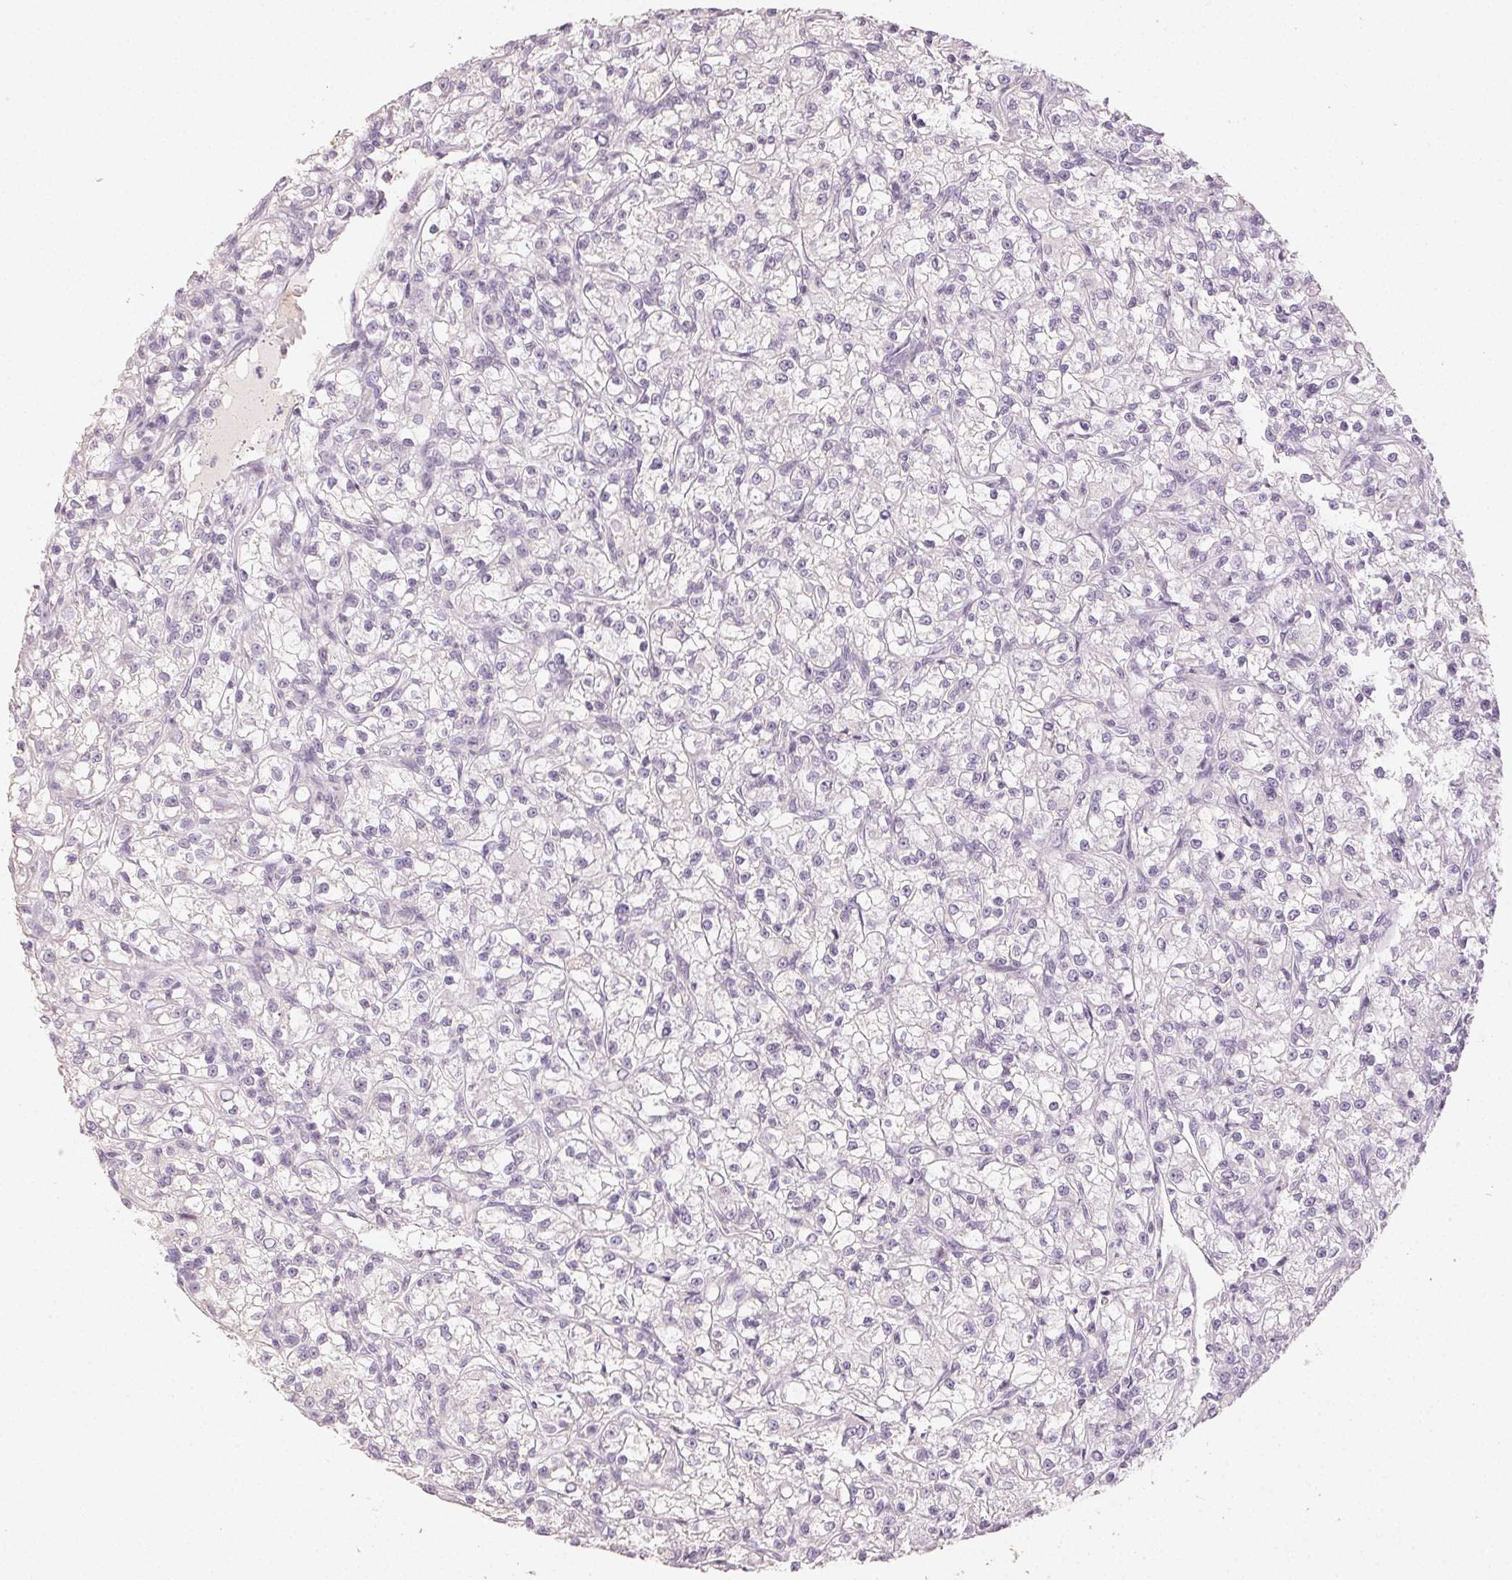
{"staining": {"intensity": "negative", "quantity": "none", "location": "none"}, "tissue": "renal cancer", "cell_type": "Tumor cells", "image_type": "cancer", "snomed": [{"axis": "morphology", "description": "Adenocarcinoma, NOS"}, {"axis": "topography", "description": "Kidney"}], "caption": "This is an IHC histopathology image of human renal adenocarcinoma. There is no staining in tumor cells.", "gene": "LVRN", "patient": {"sex": "female", "age": 59}}